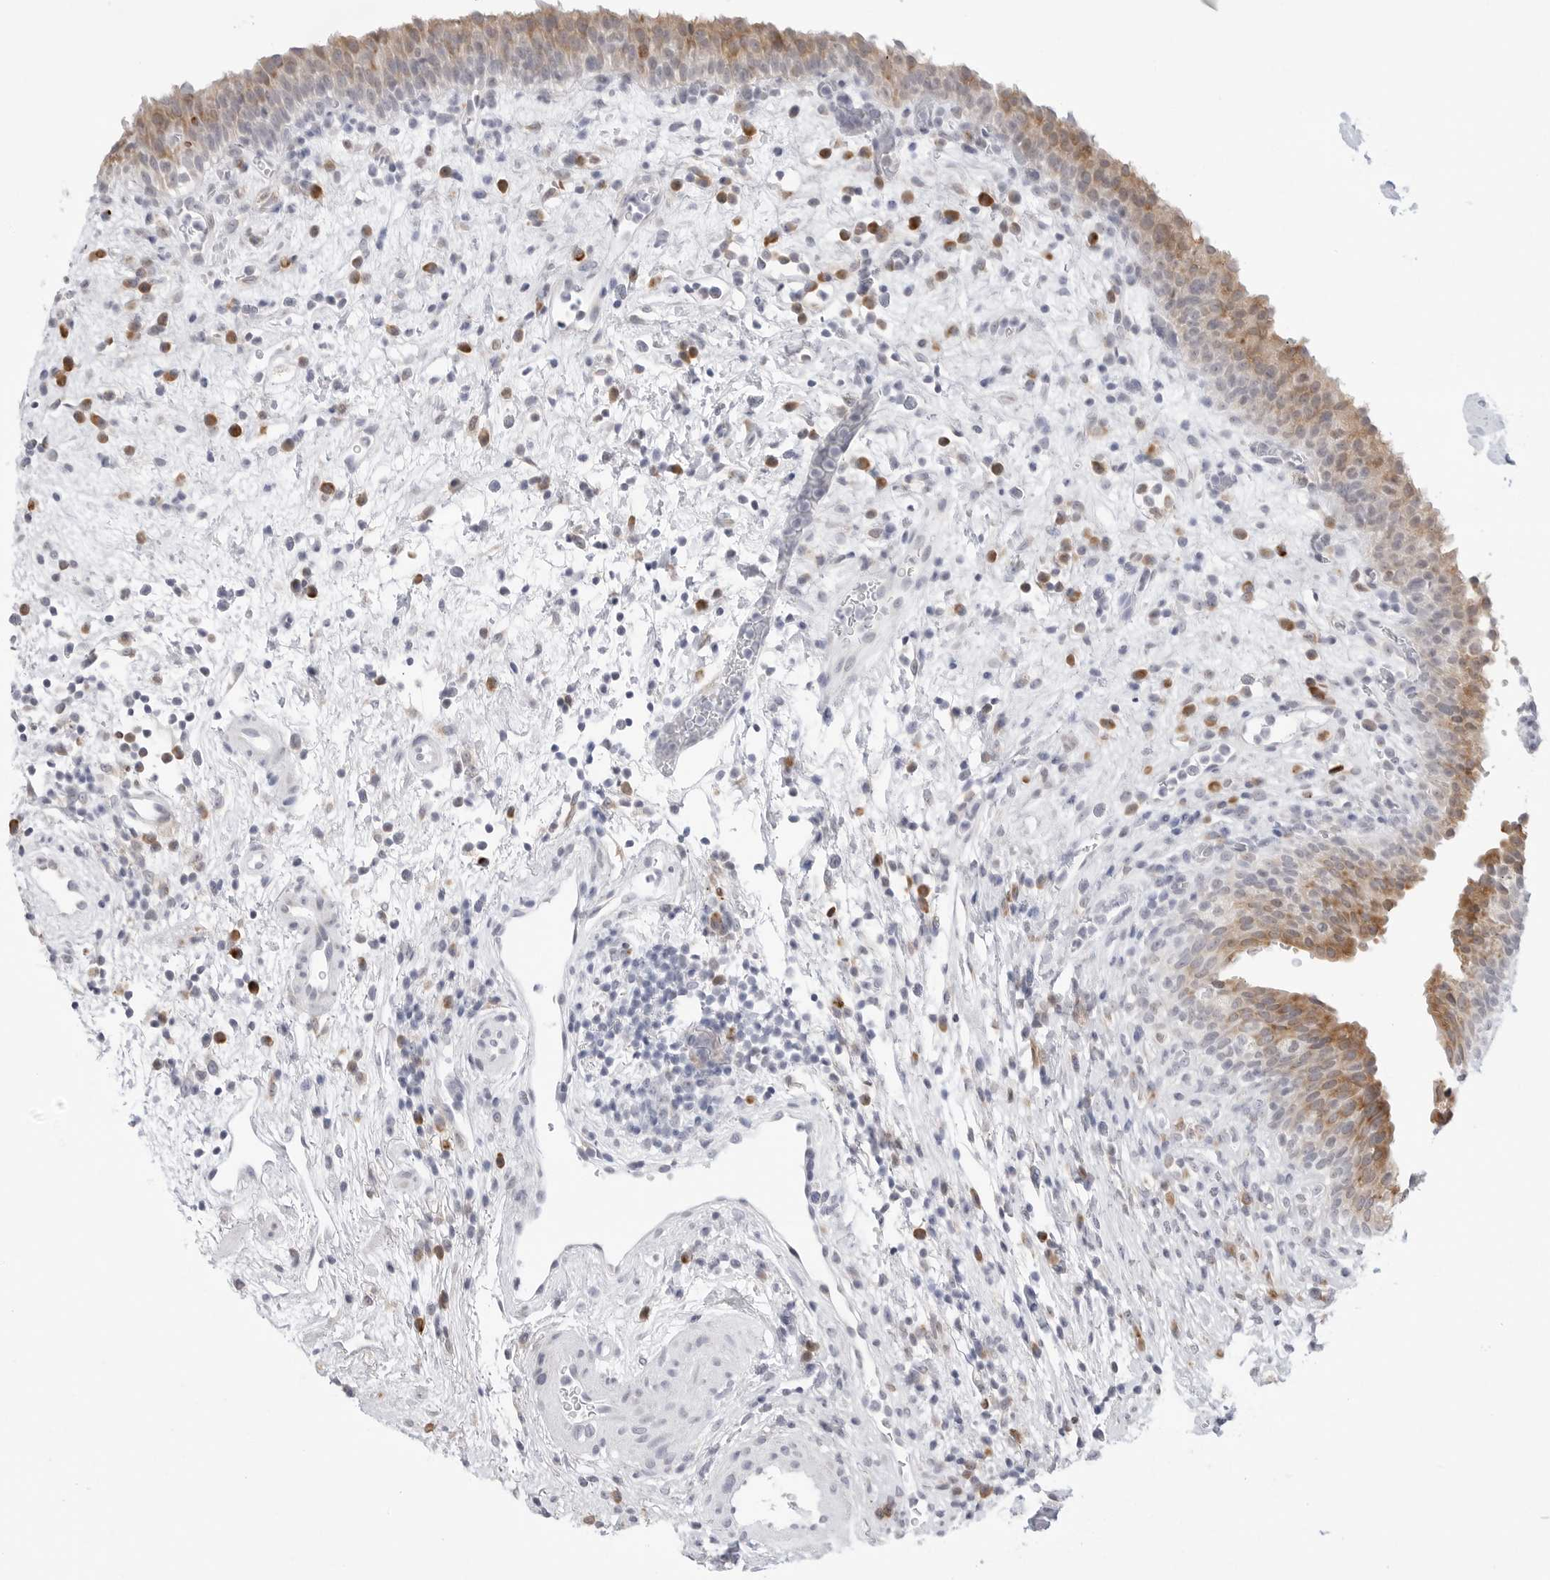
{"staining": {"intensity": "moderate", "quantity": "25%-75%", "location": "cytoplasmic/membranous"}, "tissue": "urinary bladder", "cell_type": "Urothelial cells", "image_type": "normal", "snomed": [{"axis": "morphology", "description": "Normal tissue, NOS"}, {"axis": "morphology", "description": "Inflammation, NOS"}, {"axis": "topography", "description": "Urinary bladder"}], "caption": "The immunohistochemical stain shows moderate cytoplasmic/membranous staining in urothelial cells of unremarkable urinary bladder. (Stains: DAB in brown, nuclei in blue, Microscopy: brightfield microscopy at high magnification).", "gene": "RPN1", "patient": {"sex": "female", "age": 75}}